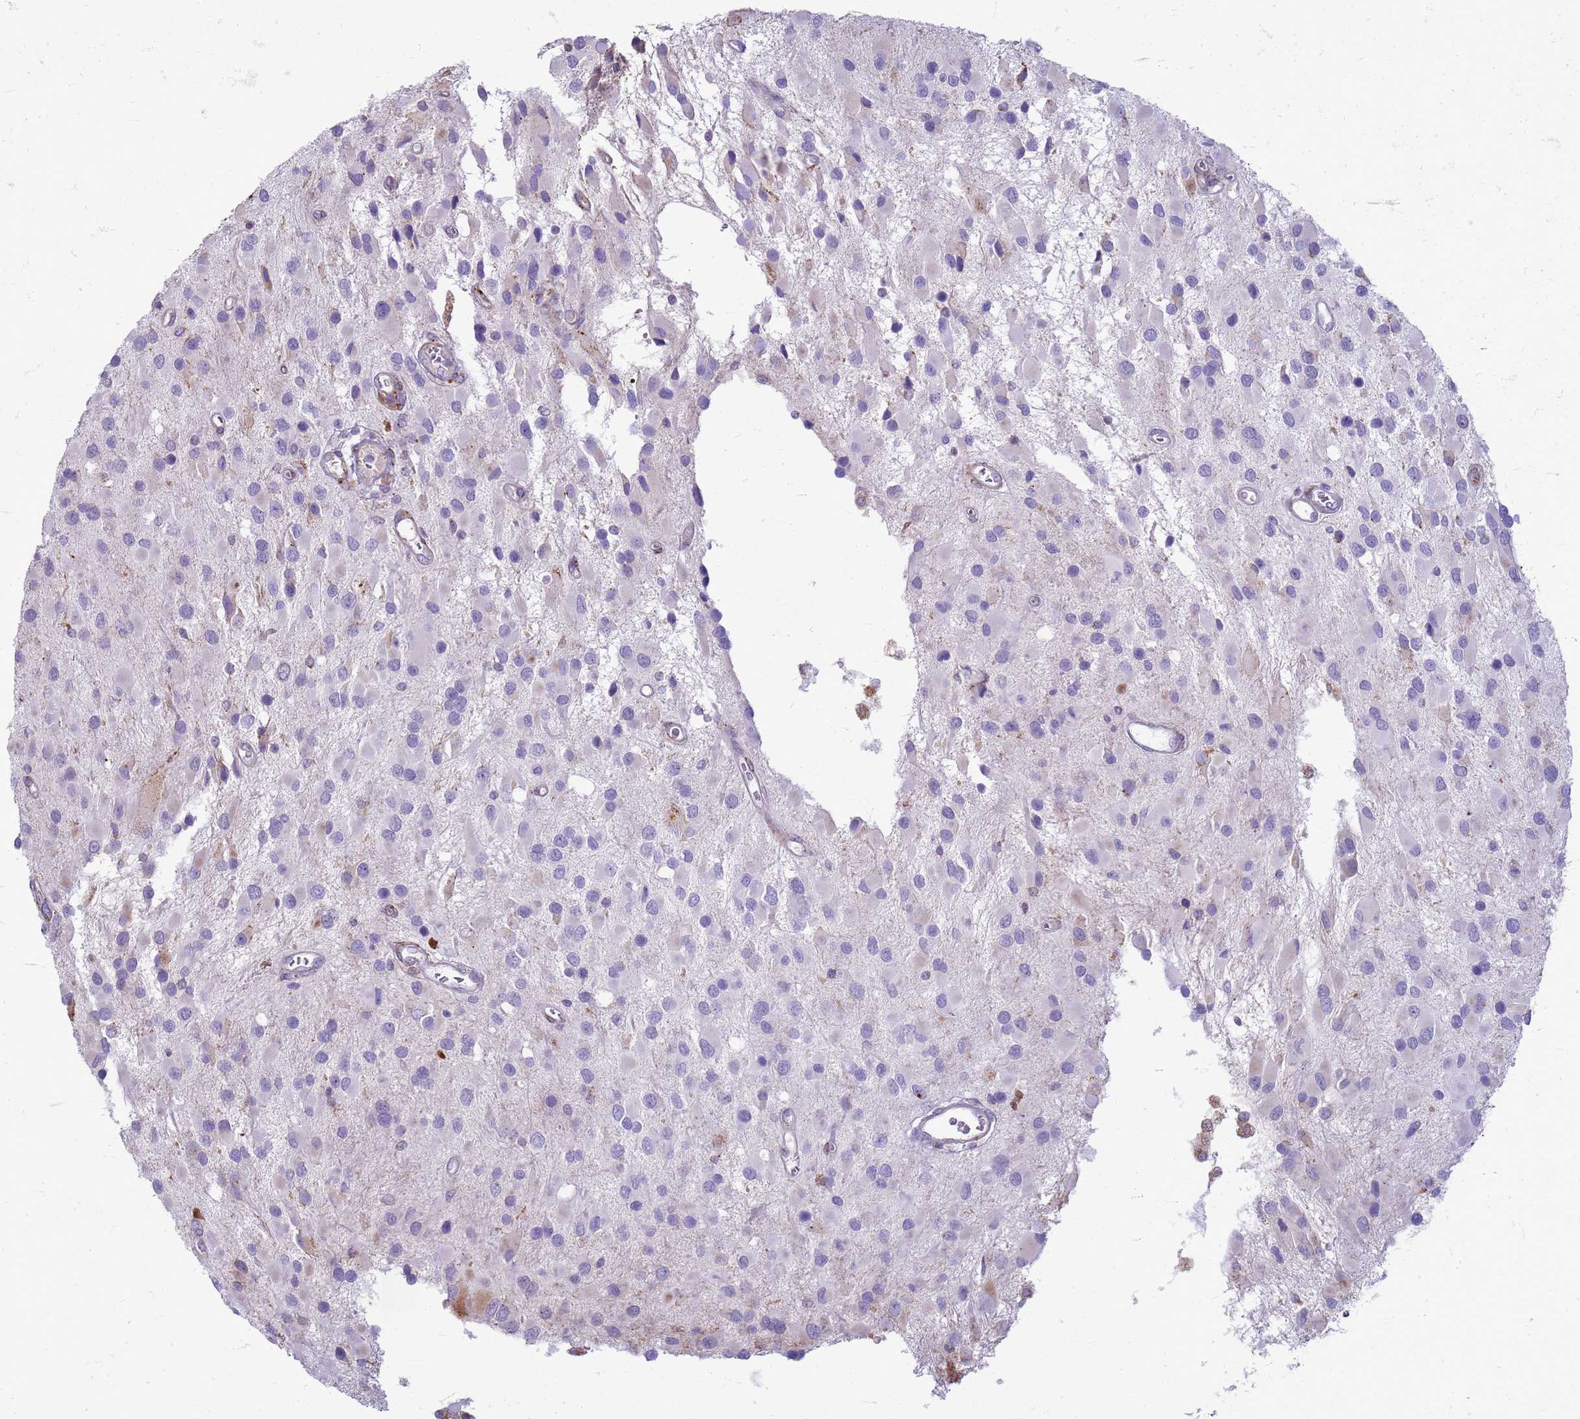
{"staining": {"intensity": "negative", "quantity": "none", "location": "none"}, "tissue": "glioma", "cell_type": "Tumor cells", "image_type": "cancer", "snomed": [{"axis": "morphology", "description": "Glioma, malignant, High grade"}, {"axis": "topography", "description": "Brain"}], "caption": "This is a photomicrograph of immunohistochemistry staining of glioma, which shows no expression in tumor cells.", "gene": "PDK3", "patient": {"sex": "male", "age": 53}}